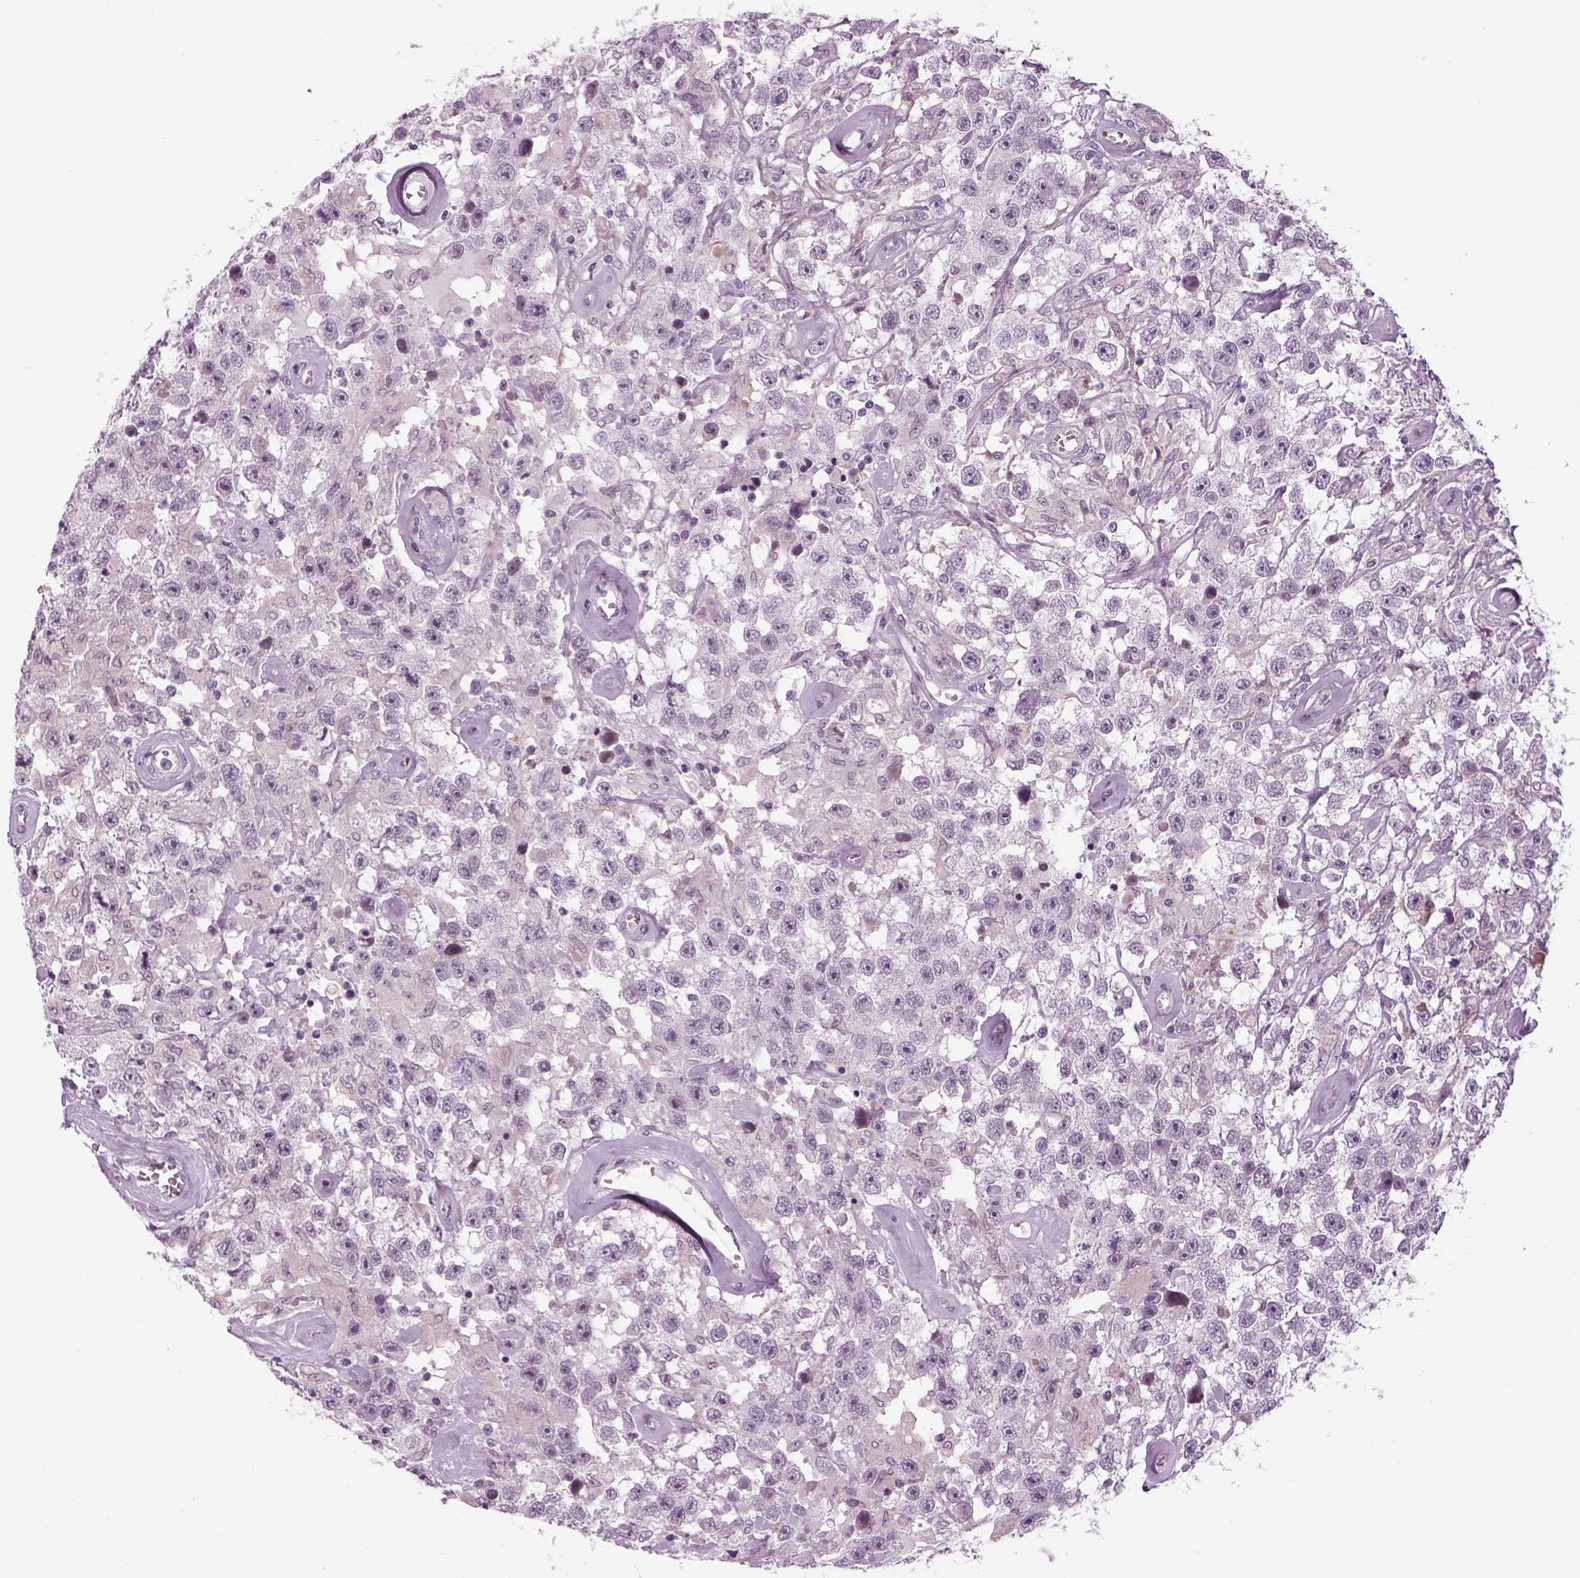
{"staining": {"intensity": "negative", "quantity": "none", "location": "none"}, "tissue": "testis cancer", "cell_type": "Tumor cells", "image_type": "cancer", "snomed": [{"axis": "morphology", "description": "Seminoma, NOS"}, {"axis": "topography", "description": "Testis"}], "caption": "Testis cancer (seminoma) was stained to show a protein in brown. There is no significant expression in tumor cells.", "gene": "LRRIQ3", "patient": {"sex": "male", "age": 43}}